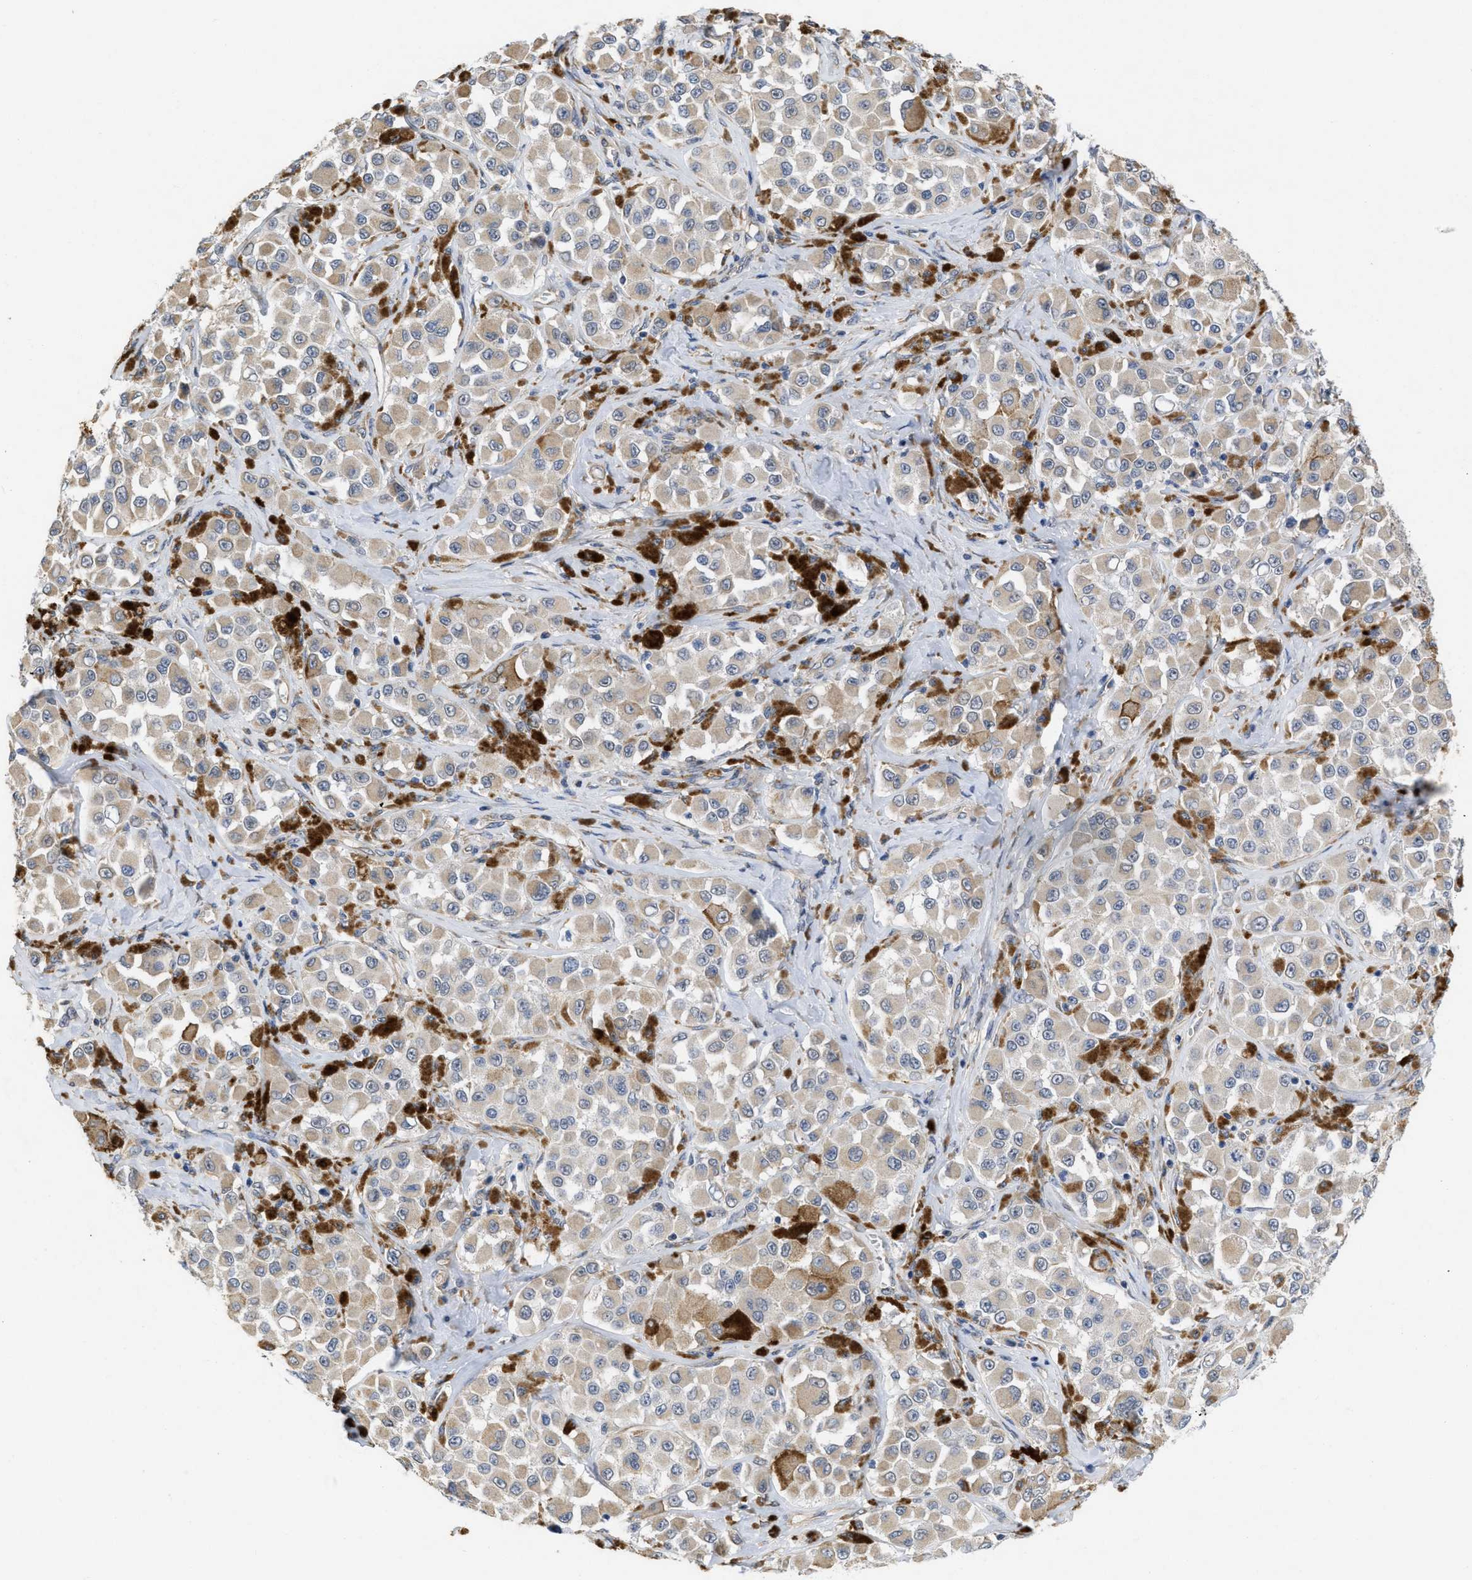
{"staining": {"intensity": "weak", "quantity": ">75%", "location": "cytoplasmic/membranous"}, "tissue": "melanoma", "cell_type": "Tumor cells", "image_type": "cancer", "snomed": [{"axis": "morphology", "description": "Malignant melanoma, NOS"}, {"axis": "topography", "description": "Skin"}], "caption": "Weak cytoplasmic/membranous expression is appreciated in approximately >75% of tumor cells in malignant melanoma.", "gene": "ARHGEF26", "patient": {"sex": "male", "age": 84}}